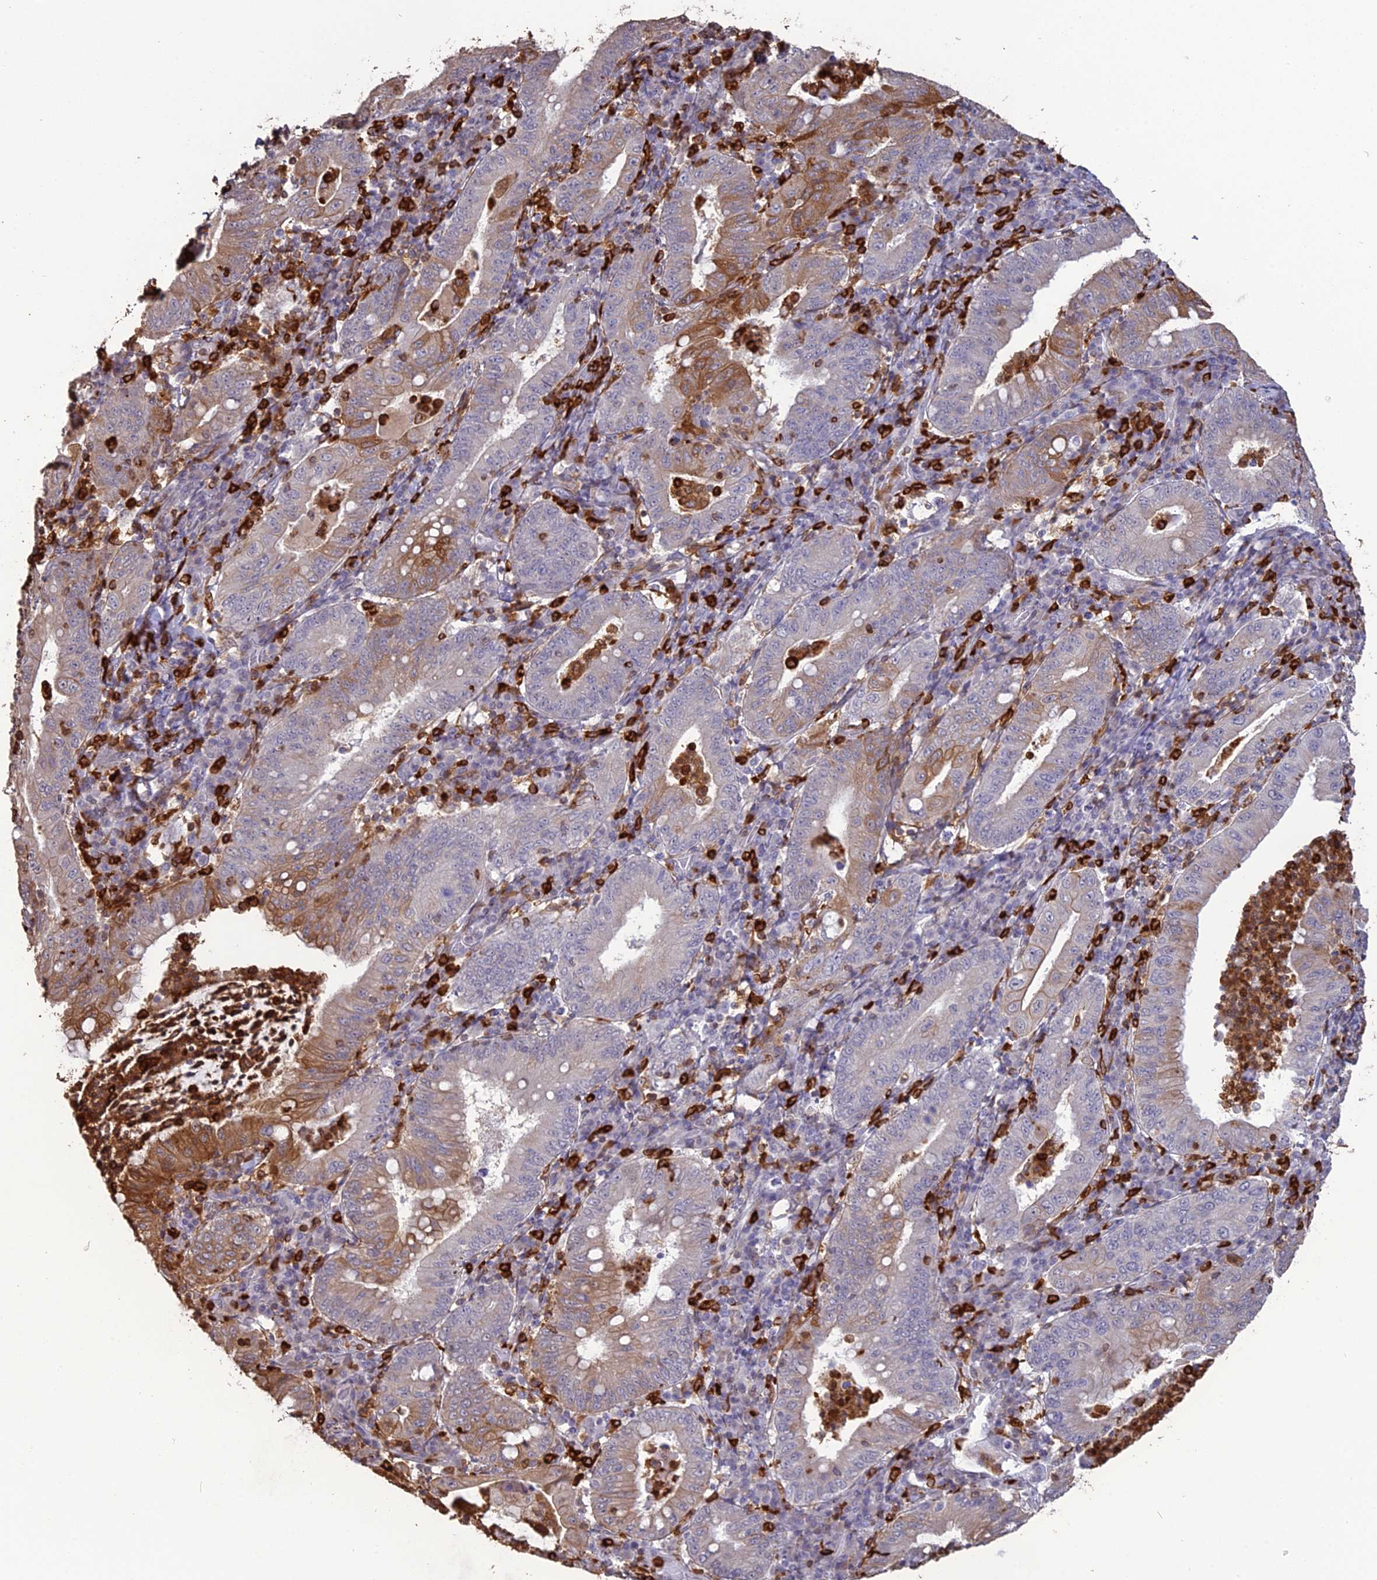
{"staining": {"intensity": "moderate", "quantity": "<25%", "location": "cytoplasmic/membranous"}, "tissue": "stomach cancer", "cell_type": "Tumor cells", "image_type": "cancer", "snomed": [{"axis": "morphology", "description": "Normal tissue, NOS"}, {"axis": "morphology", "description": "Adenocarcinoma, NOS"}, {"axis": "topography", "description": "Esophagus"}, {"axis": "topography", "description": "Stomach, upper"}, {"axis": "topography", "description": "Peripheral nerve tissue"}], "caption": "IHC photomicrograph of neoplastic tissue: adenocarcinoma (stomach) stained using immunohistochemistry displays low levels of moderate protein expression localized specifically in the cytoplasmic/membranous of tumor cells, appearing as a cytoplasmic/membranous brown color.", "gene": "APOBR", "patient": {"sex": "male", "age": 62}}